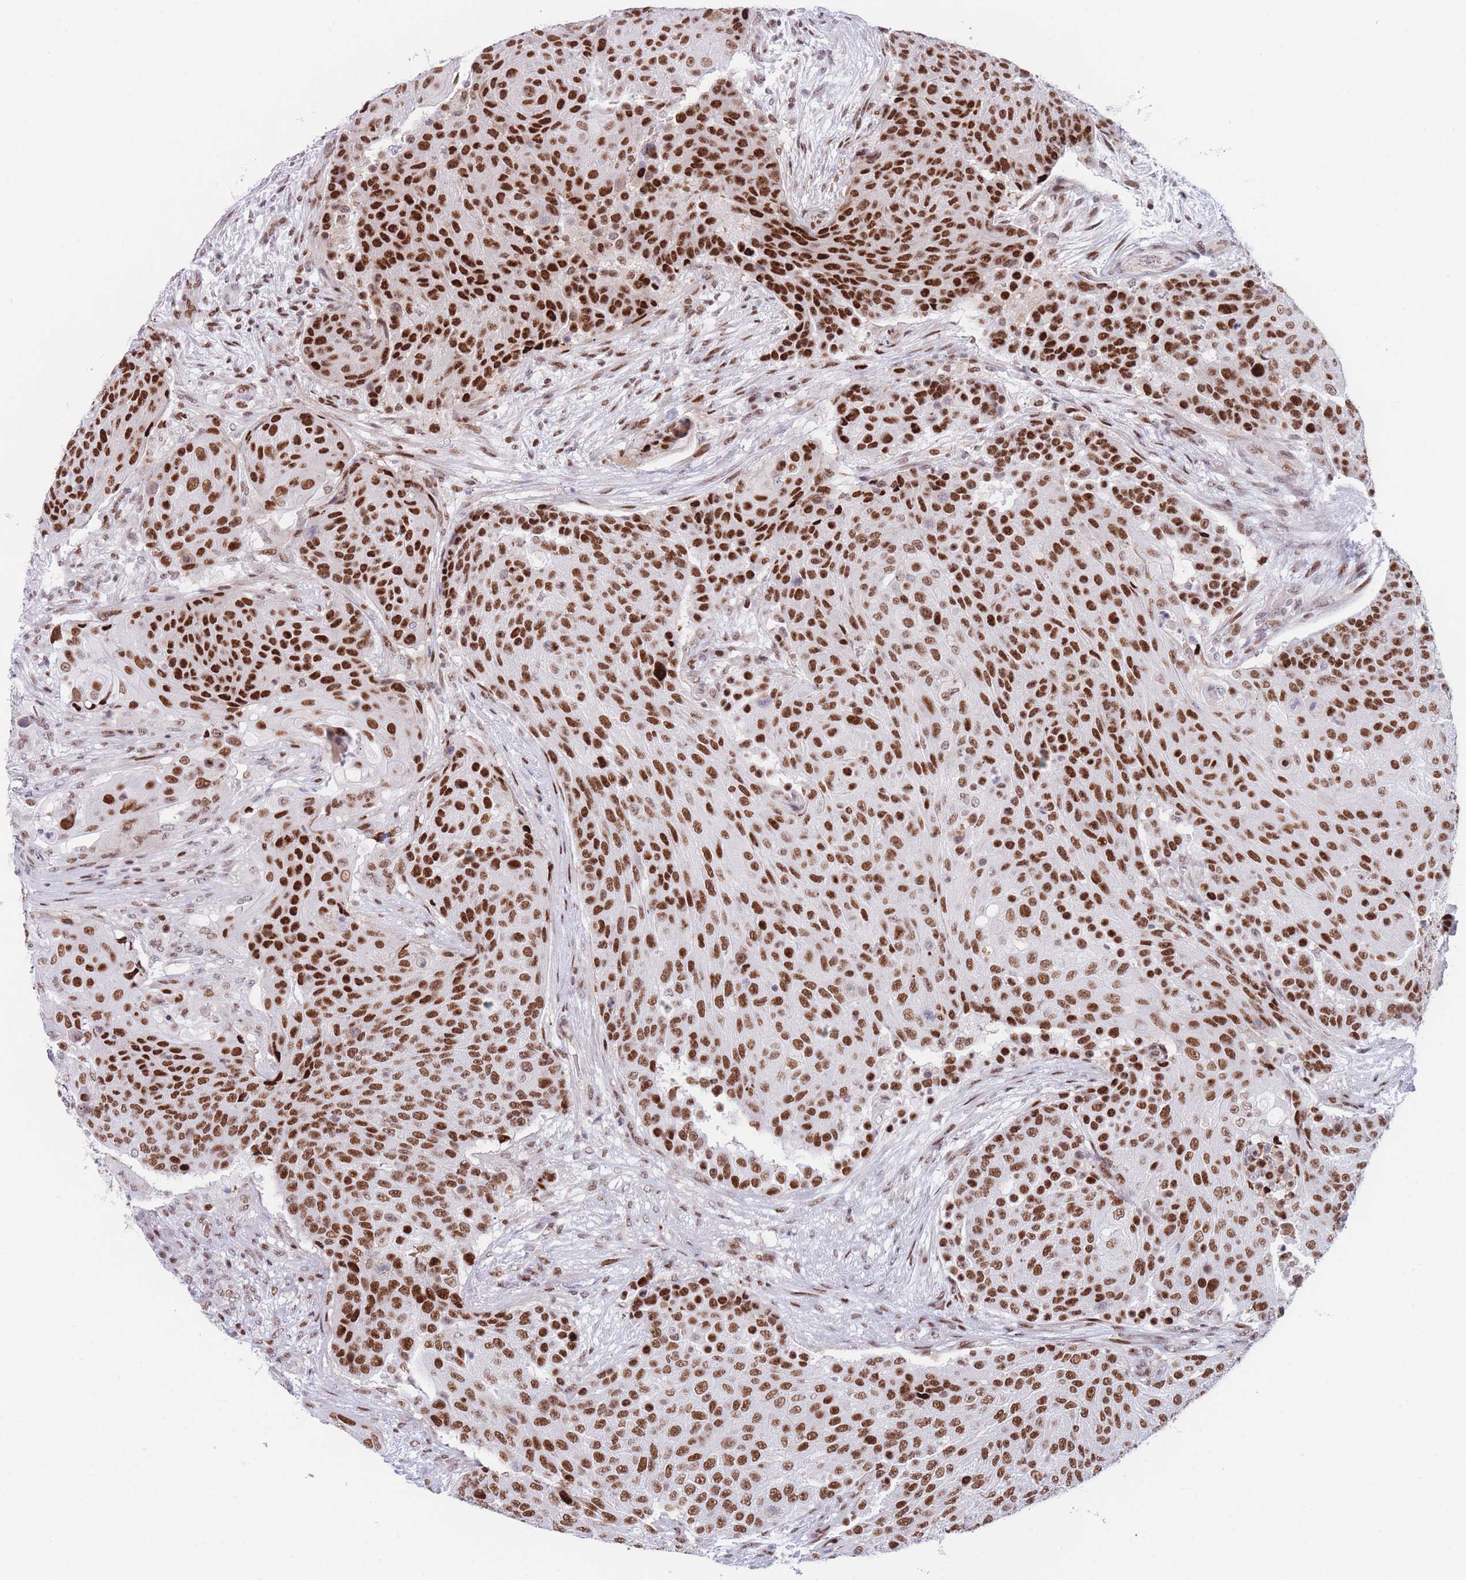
{"staining": {"intensity": "strong", "quantity": ">75%", "location": "nuclear"}, "tissue": "urothelial cancer", "cell_type": "Tumor cells", "image_type": "cancer", "snomed": [{"axis": "morphology", "description": "Urothelial carcinoma, High grade"}, {"axis": "topography", "description": "Urinary bladder"}], "caption": "Urothelial cancer stained with a protein marker shows strong staining in tumor cells.", "gene": "DNAJC3", "patient": {"sex": "female", "age": 63}}